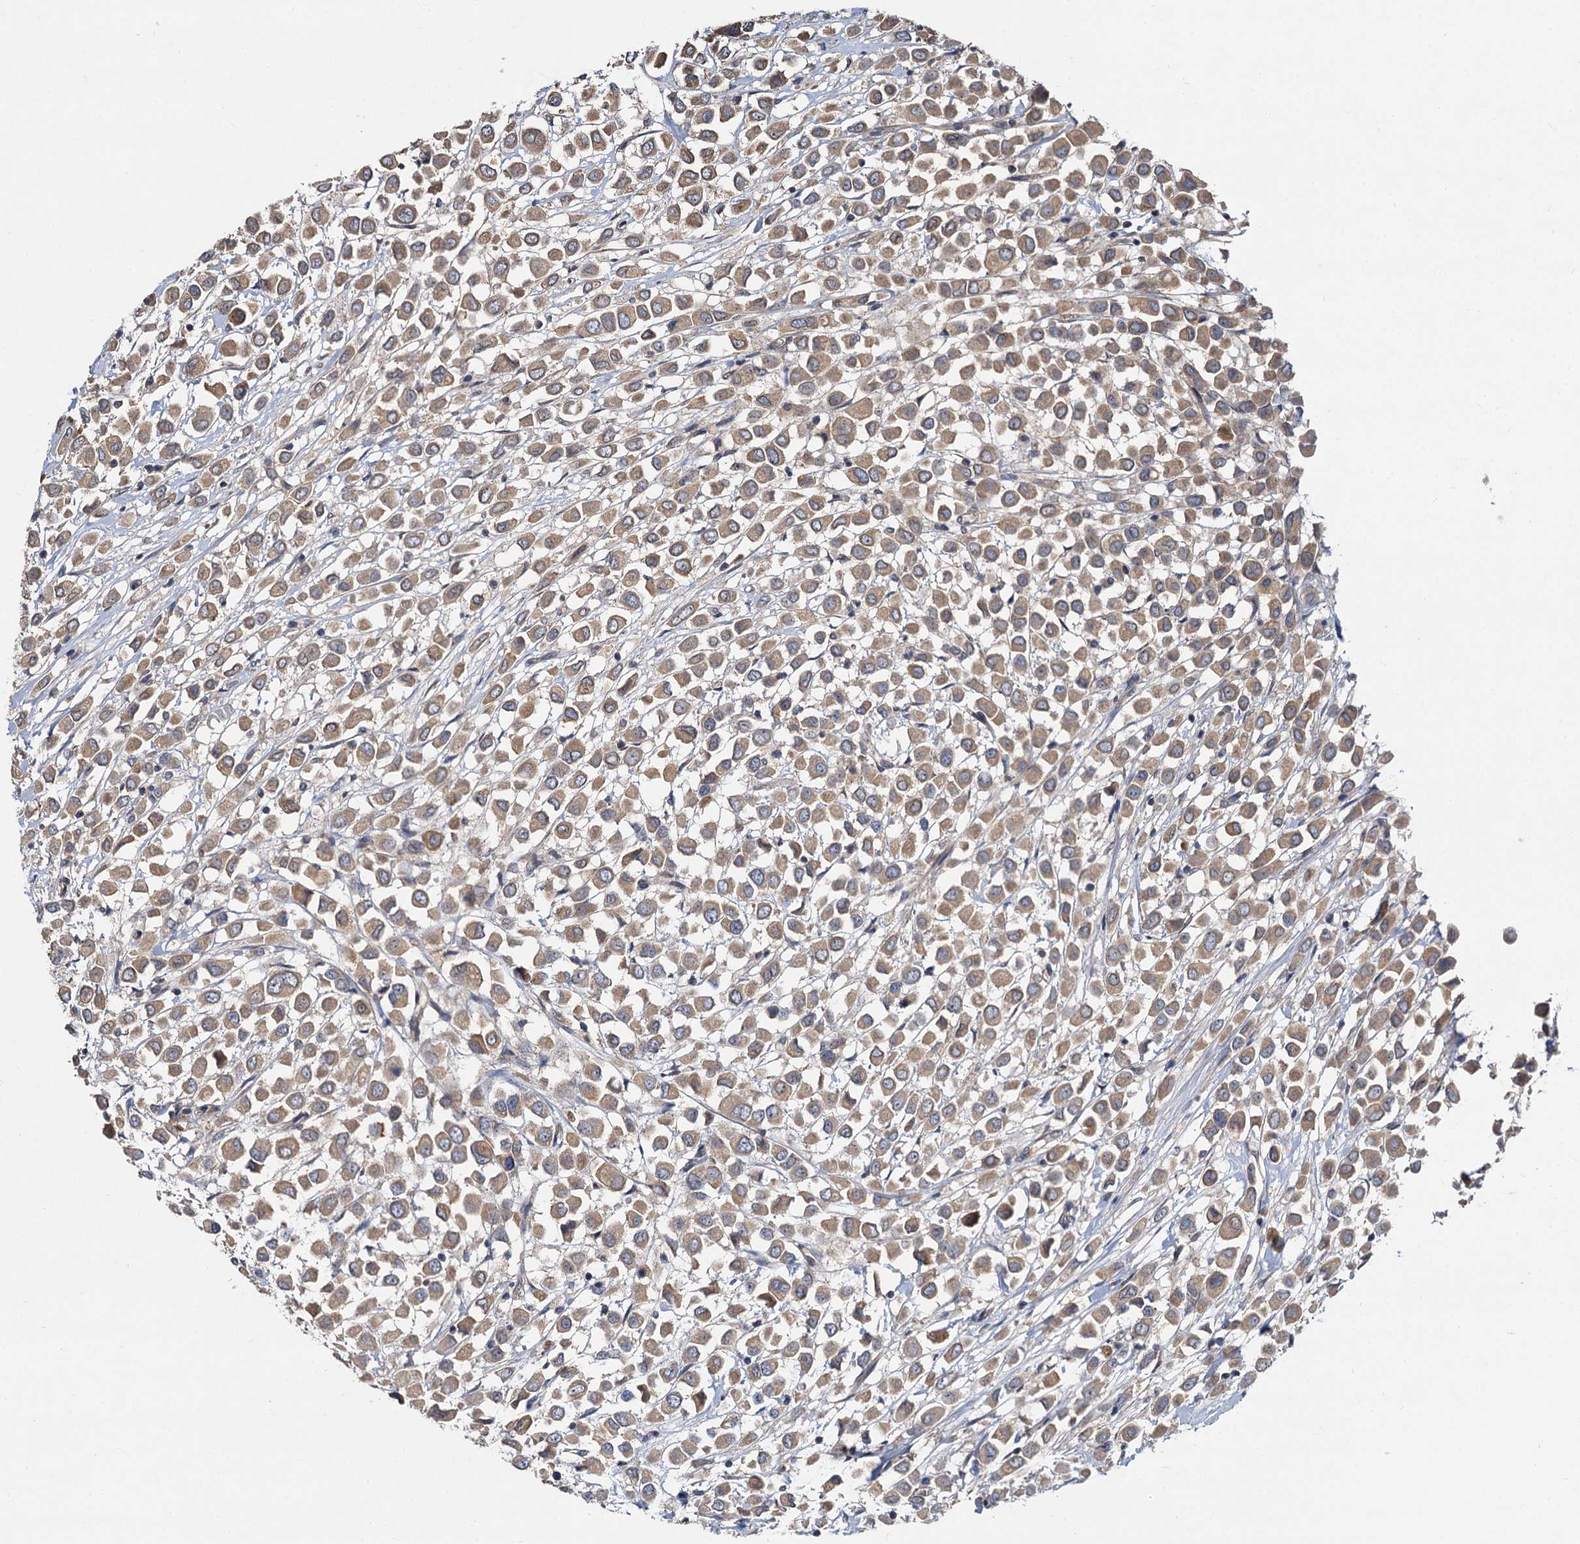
{"staining": {"intensity": "moderate", "quantity": ">75%", "location": "cytoplasmic/membranous"}, "tissue": "breast cancer", "cell_type": "Tumor cells", "image_type": "cancer", "snomed": [{"axis": "morphology", "description": "Duct carcinoma"}, {"axis": "topography", "description": "Breast"}], "caption": "Breast cancer tissue exhibits moderate cytoplasmic/membranous staining in about >75% of tumor cells, visualized by immunohistochemistry. The protein of interest is stained brown, and the nuclei are stained in blue (DAB (3,3'-diaminobenzidine) IHC with brightfield microscopy, high magnification).", "gene": "ZNF324", "patient": {"sex": "female", "age": 61}}